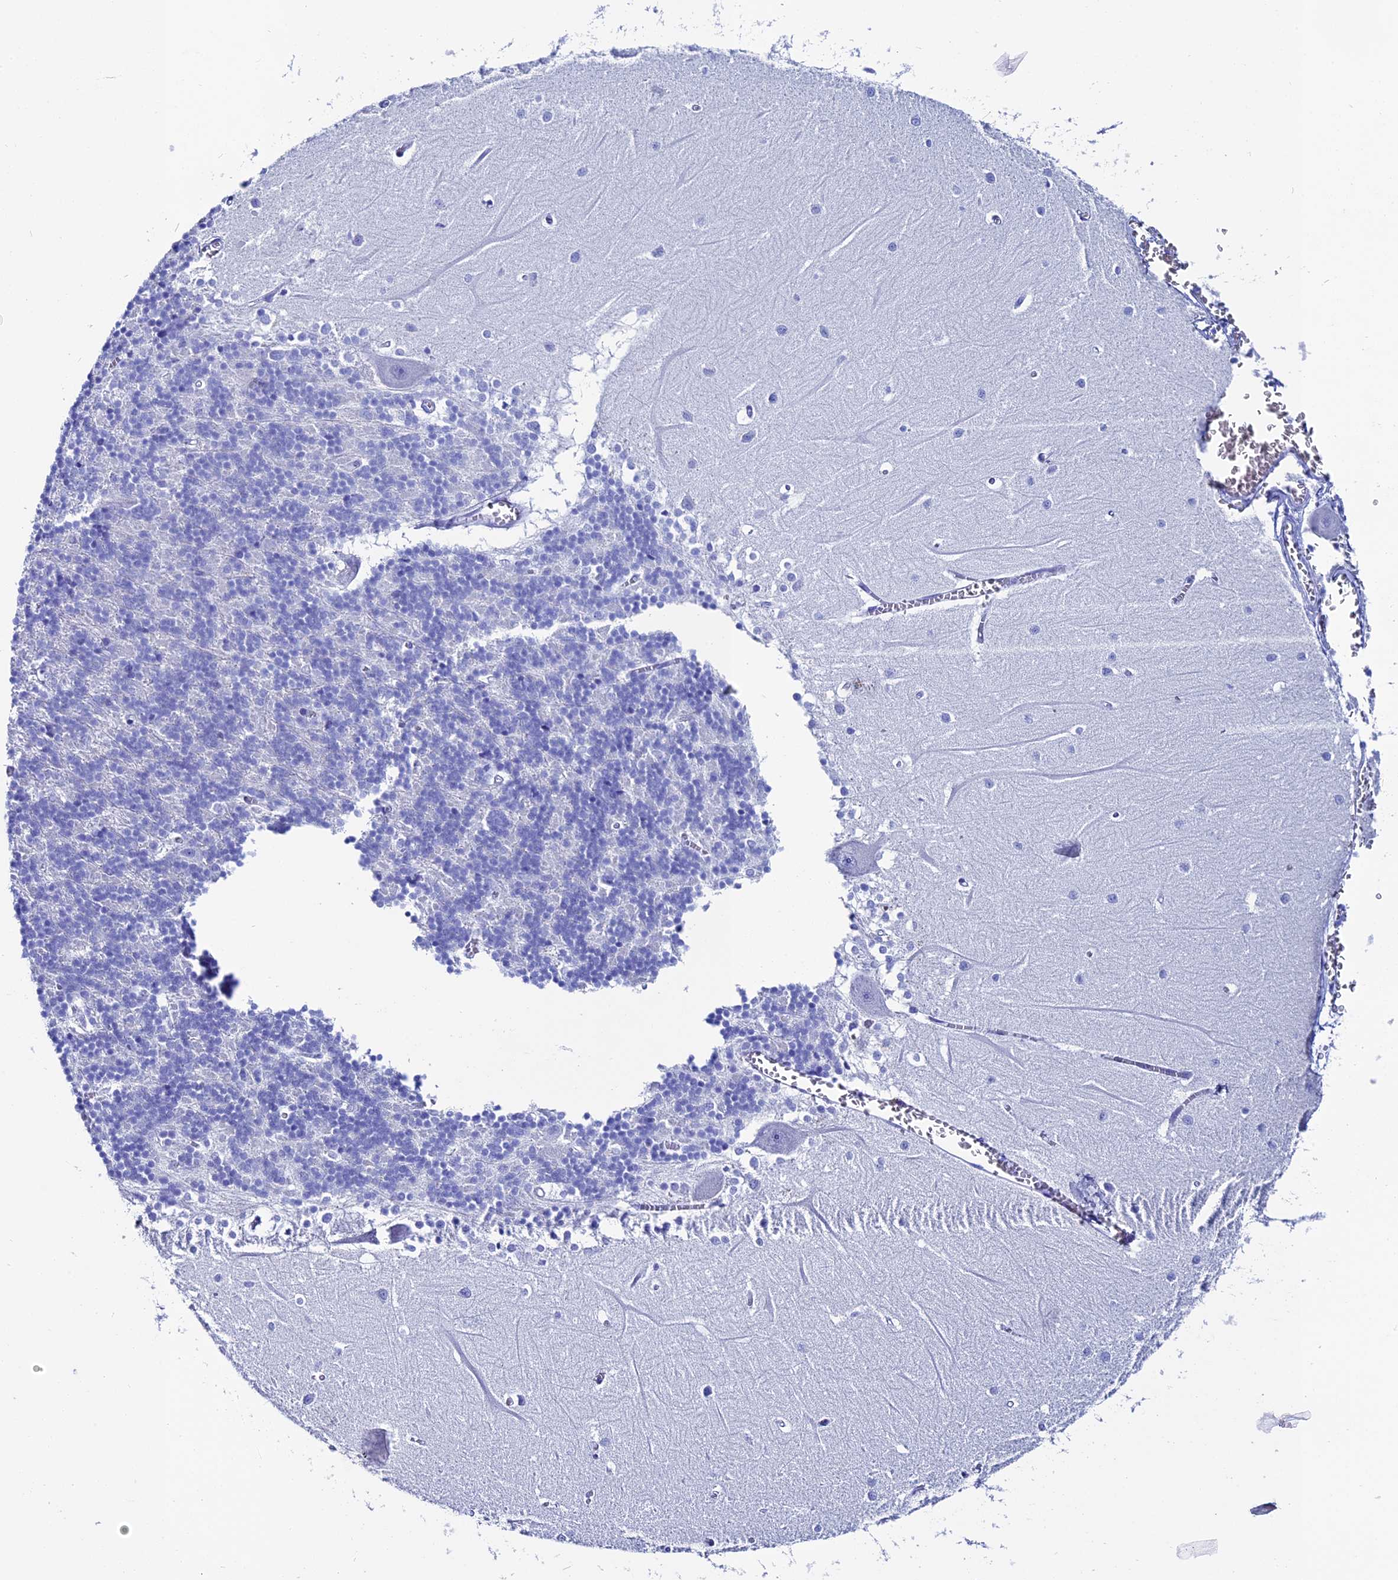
{"staining": {"intensity": "negative", "quantity": "none", "location": "none"}, "tissue": "cerebellum", "cell_type": "Cells in granular layer", "image_type": "normal", "snomed": [{"axis": "morphology", "description": "Normal tissue, NOS"}, {"axis": "topography", "description": "Cerebellum"}], "caption": "Immunohistochemistry of unremarkable cerebellum reveals no expression in cells in granular layer.", "gene": "ANKRD29", "patient": {"sex": "male", "age": 37}}